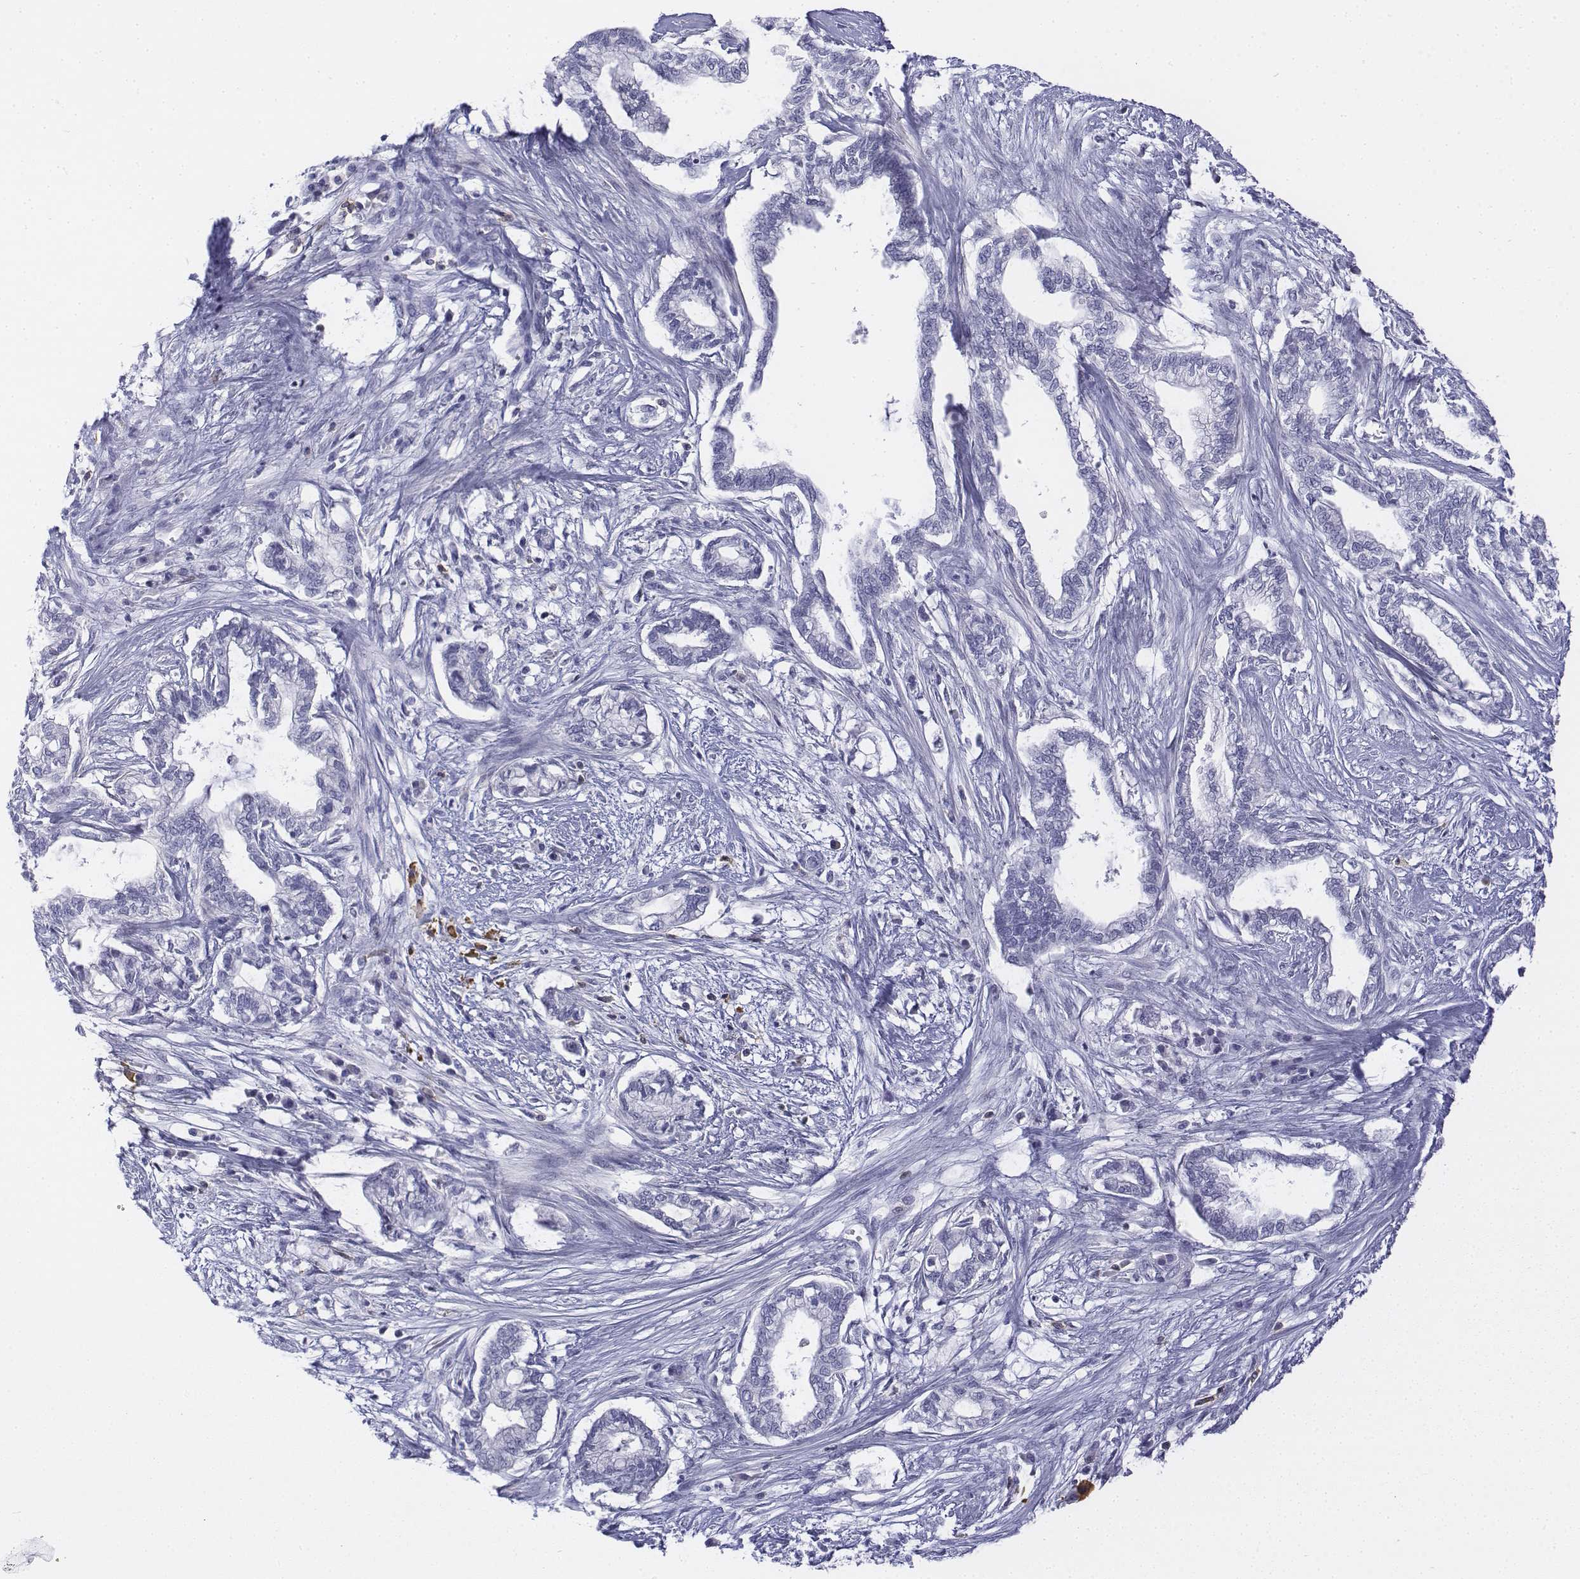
{"staining": {"intensity": "negative", "quantity": "none", "location": "none"}, "tissue": "cervical cancer", "cell_type": "Tumor cells", "image_type": "cancer", "snomed": [{"axis": "morphology", "description": "Adenocarcinoma, NOS"}, {"axis": "topography", "description": "Cervix"}], "caption": "The photomicrograph reveals no staining of tumor cells in adenocarcinoma (cervical).", "gene": "CD3E", "patient": {"sex": "female", "age": 62}}